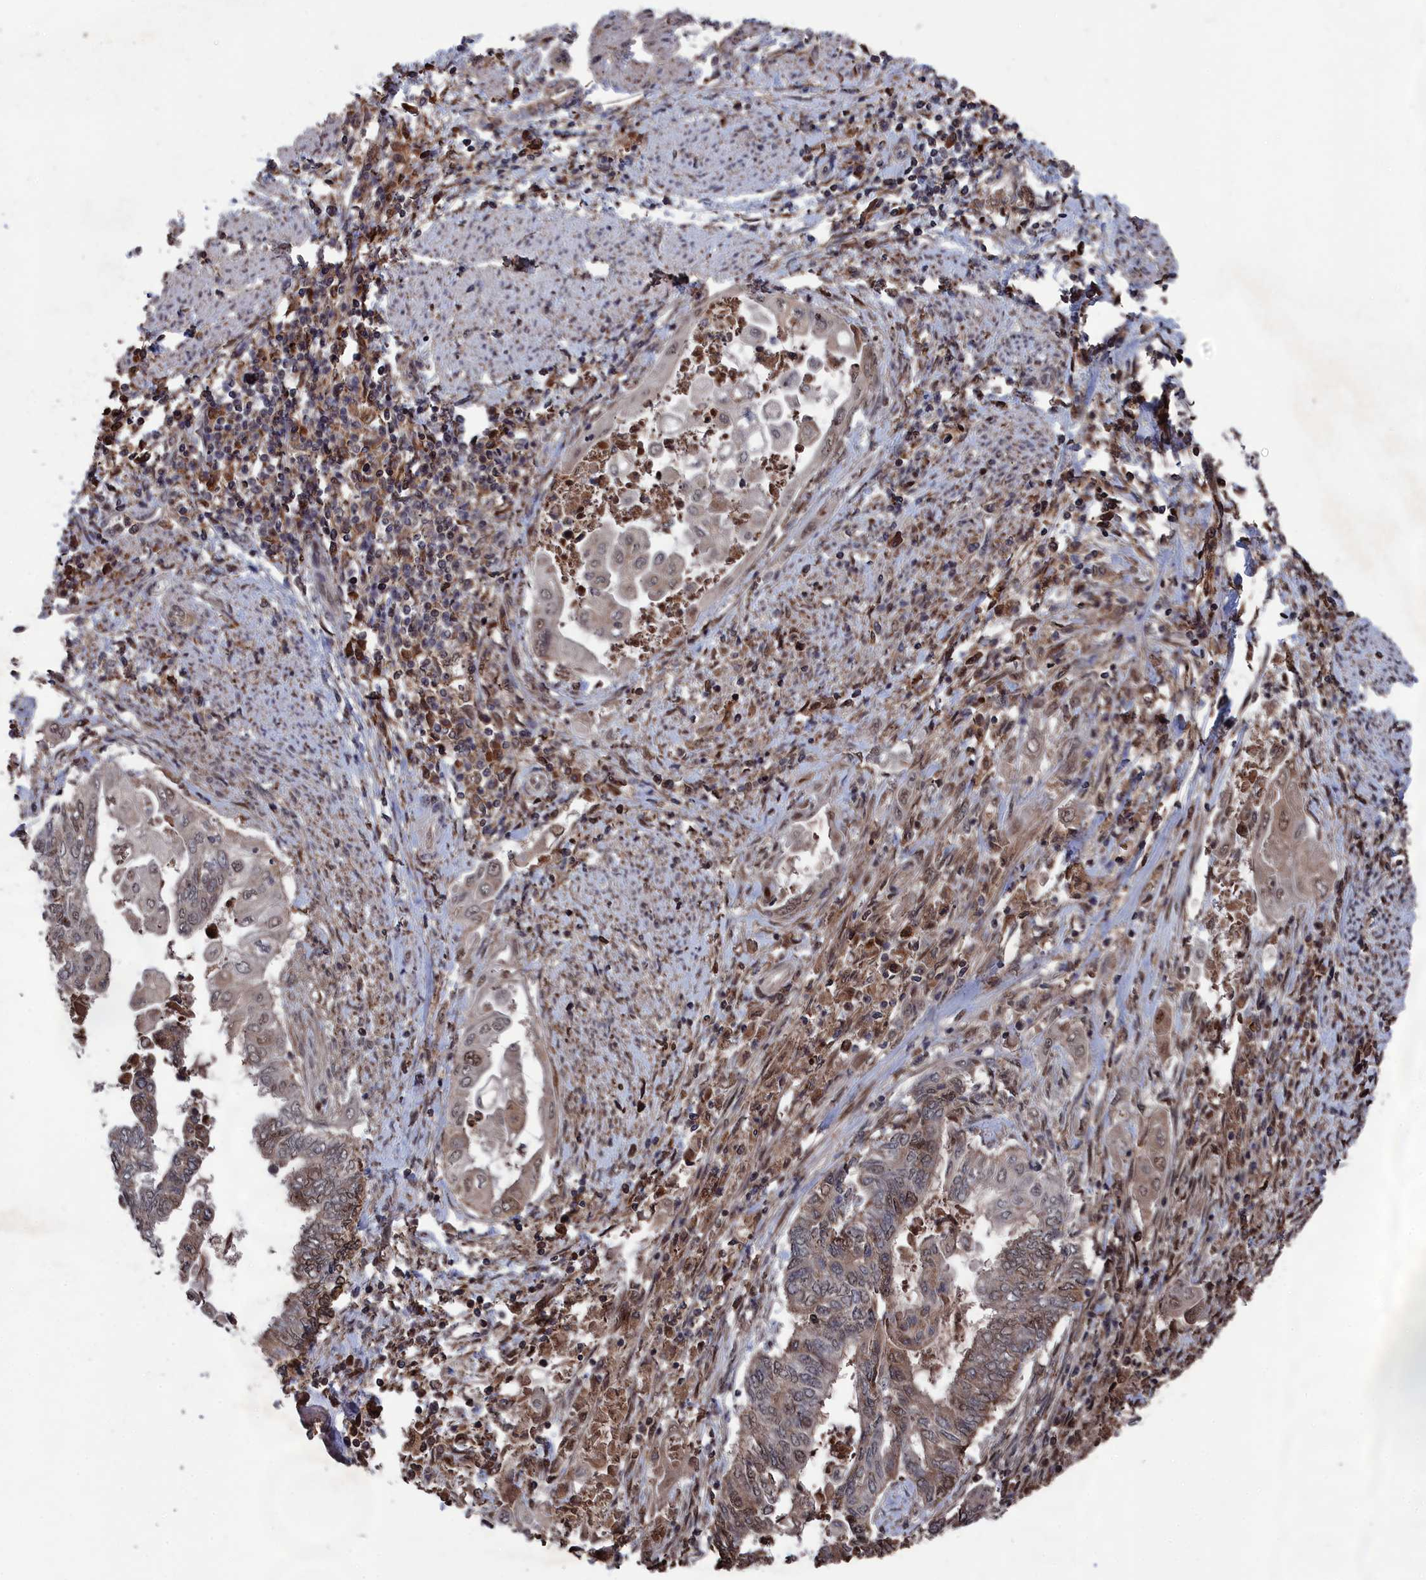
{"staining": {"intensity": "moderate", "quantity": "<25%", "location": "nuclear"}, "tissue": "endometrial cancer", "cell_type": "Tumor cells", "image_type": "cancer", "snomed": [{"axis": "morphology", "description": "Adenocarcinoma, NOS"}, {"axis": "topography", "description": "Uterus"}, {"axis": "topography", "description": "Endometrium"}], "caption": "Endometrial cancer stained for a protein (brown) reveals moderate nuclear positive expression in approximately <25% of tumor cells.", "gene": "CEACAM21", "patient": {"sex": "female", "age": 70}}